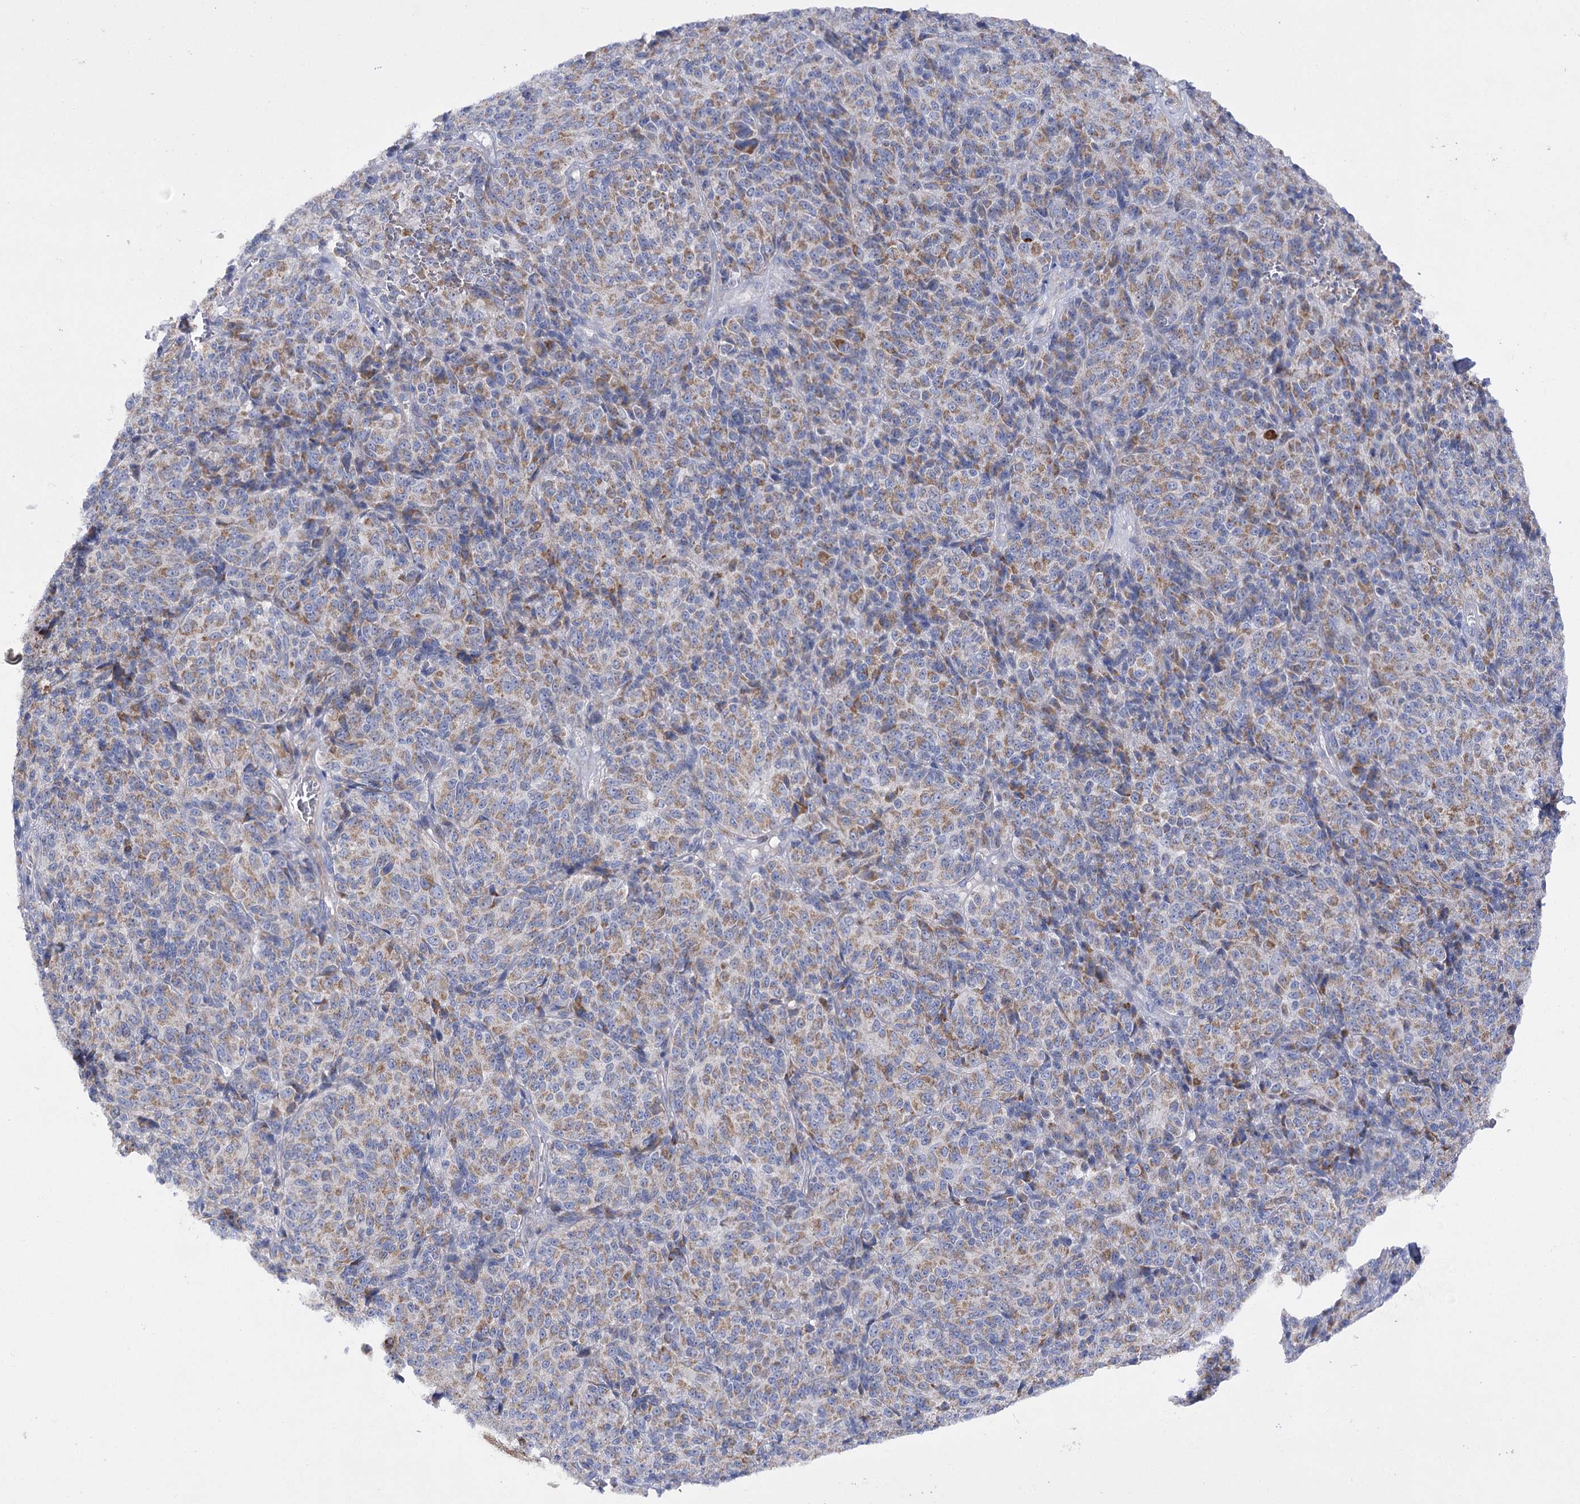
{"staining": {"intensity": "strong", "quantity": "<25%", "location": "cytoplasmic/membranous"}, "tissue": "melanoma", "cell_type": "Tumor cells", "image_type": "cancer", "snomed": [{"axis": "morphology", "description": "Malignant melanoma, Metastatic site"}, {"axis": "topography", "description": "Brain"}], "caption": "Immunohistochemical staining of melanoma reveals strong cytoplasmic/membranous protein expression in about <25% of tumor cells. (DAB IHC, brown staining for protein, blue staining for nuclei).", "gene": "COX15", "patient": {"sex": "female", "age": 56}}